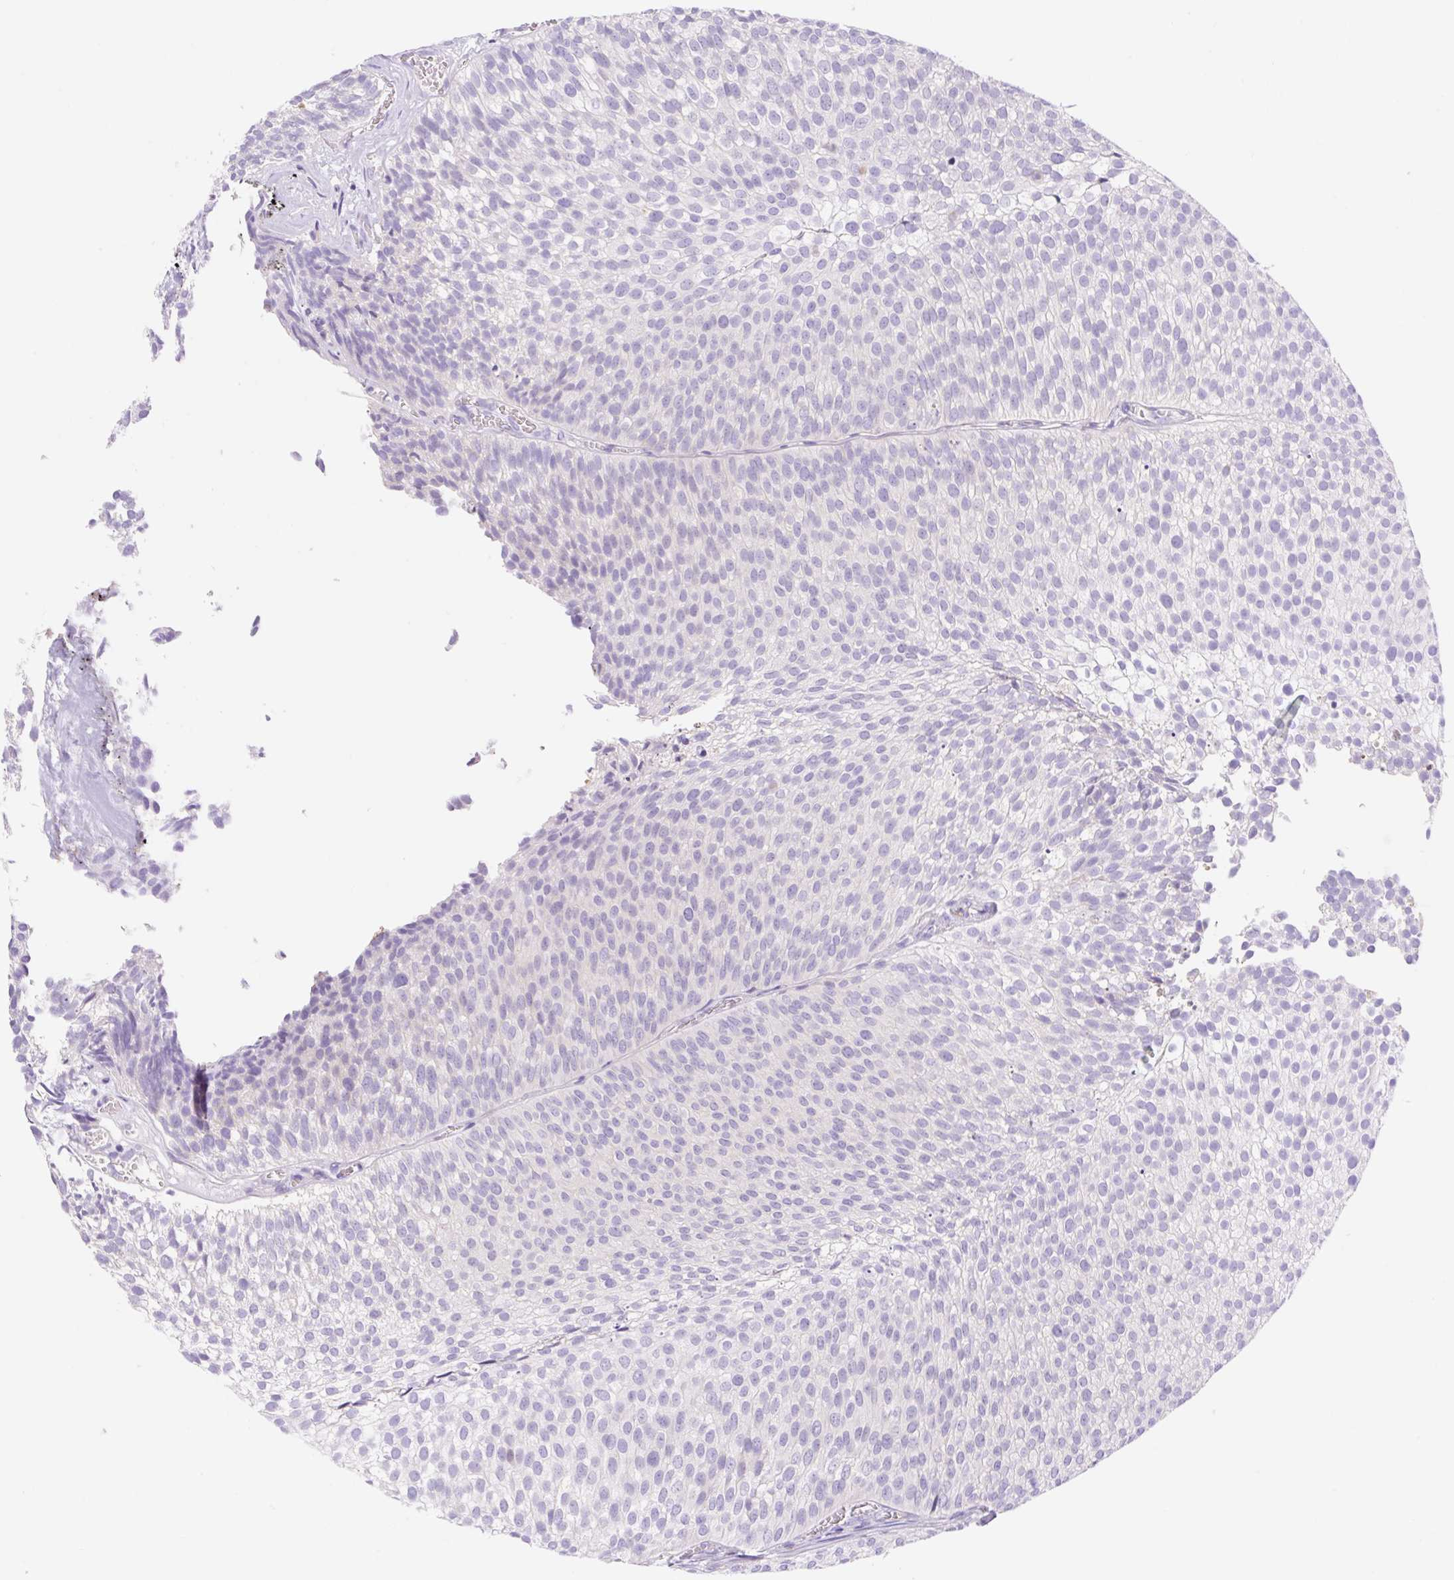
{"staining": {"intensity": "negative", "quantity": "none", "location": "none"}, "tissue": "urothelial cancer", "cell_type": "Tumor cells", "image_type": "cancer", "snomed": [{"axis": "morphology", "description": "Urothelial carcinoma, Low grade"}, {"axis": "topography", "description": "Urinary bladder"}], "caption": "Immunohistochemistry image of neoplastic tissue: urothelial carcinoma (low-grade) stained with DAB (3,3'-diaminobenzidine) exhibits no significant protein staining in tumor cells.", "gene": "DENND5A", "patient": {"sex": "male", "age": 91}}